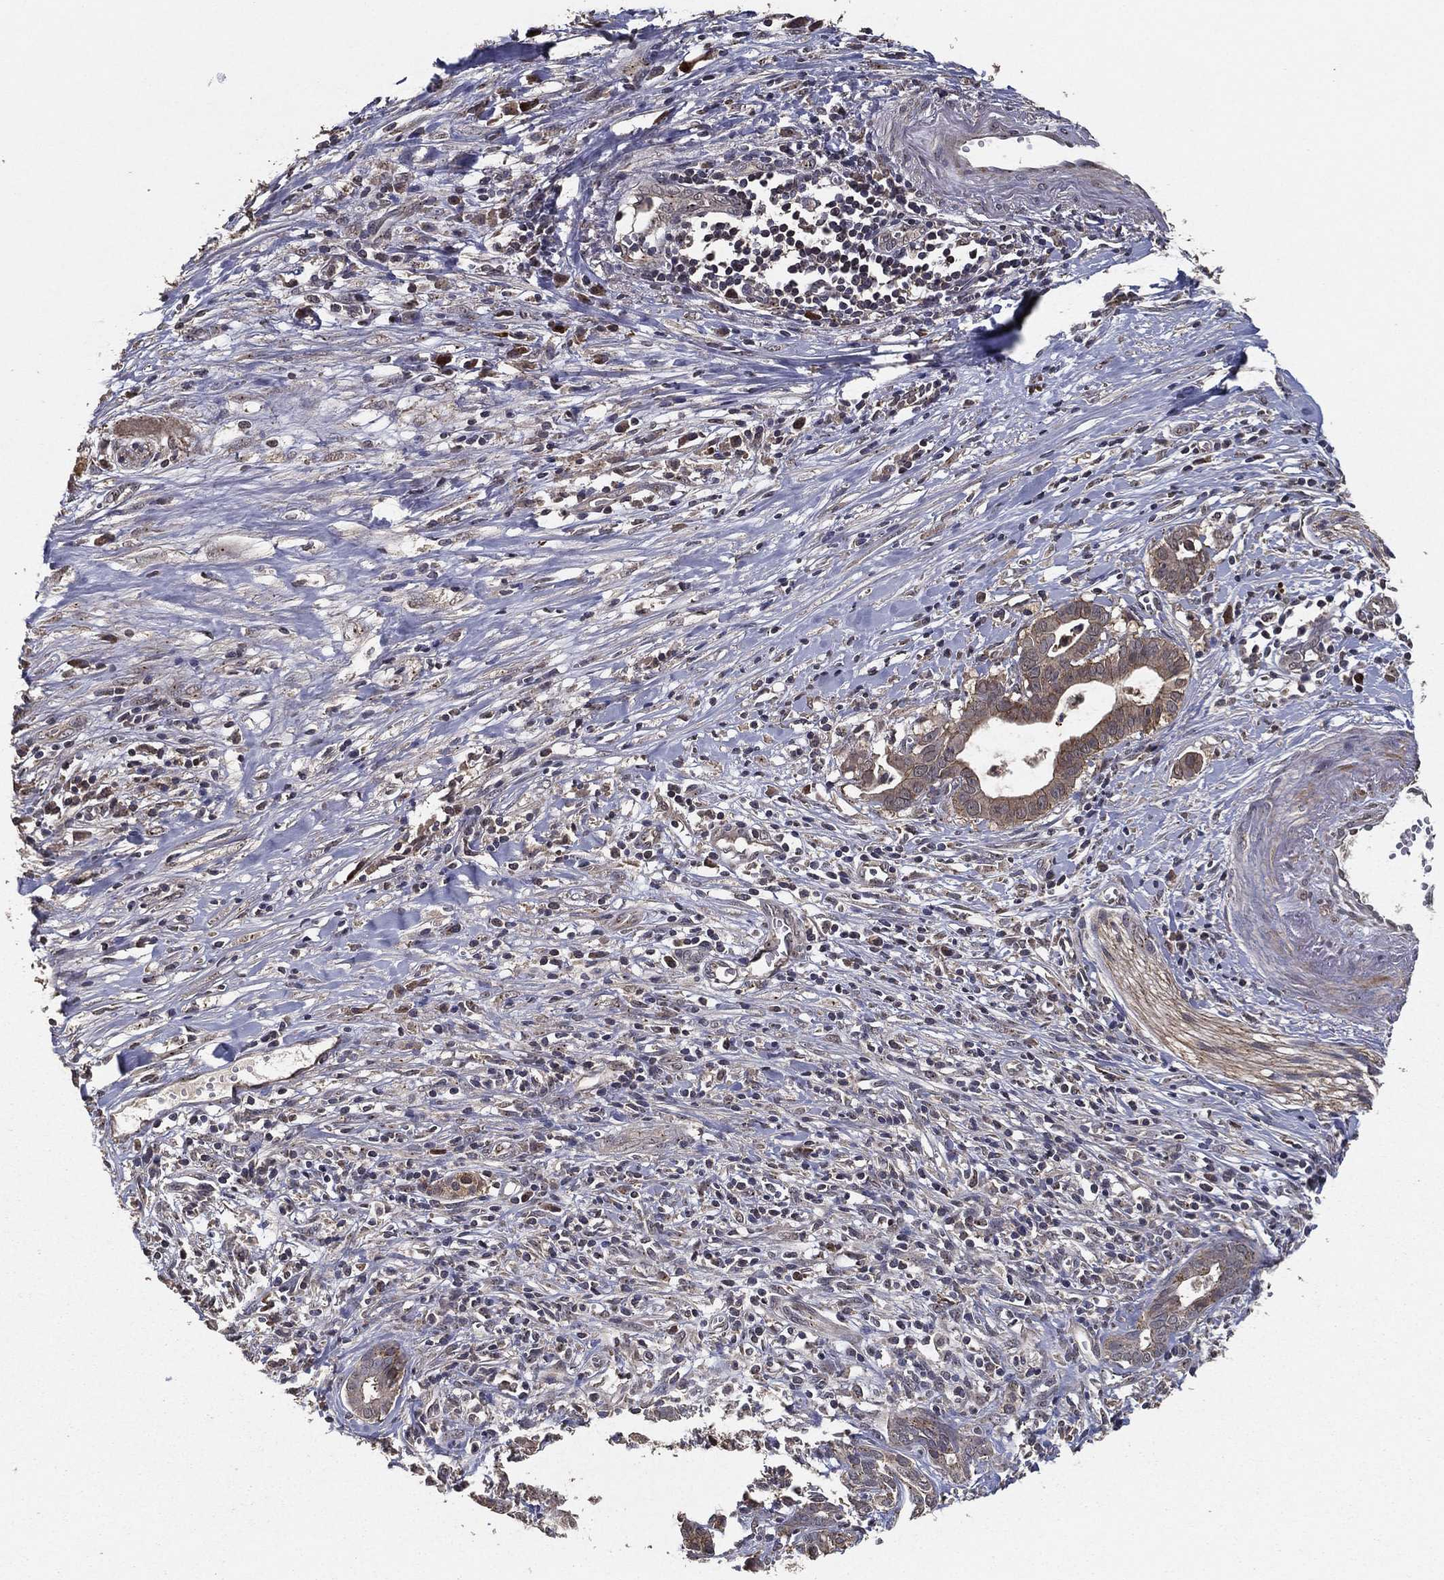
{"staining": {"intensity": "weak", "quantity": "<25%", "location": "cytoplasmic/membranous"}, "tissue": "pancreatic cancer", "cell_type": "Tumor cells", "image_type": "cancer", "snomed": [{"axis": "morphology", "description": "Adenocarcinoma, NOS"}, {"axis": "topography", "description": "Pancreas"}], "caption": "Immunohistochemistry photomicrograph of neoplastic tissue: human pancreatic cancer stained with DAB (3,3'-diaminobenzidine) reveals no significant protein staining in tumor cells.", "gene": "PCNT", "patient": {"sex": "male", "age": 61}}